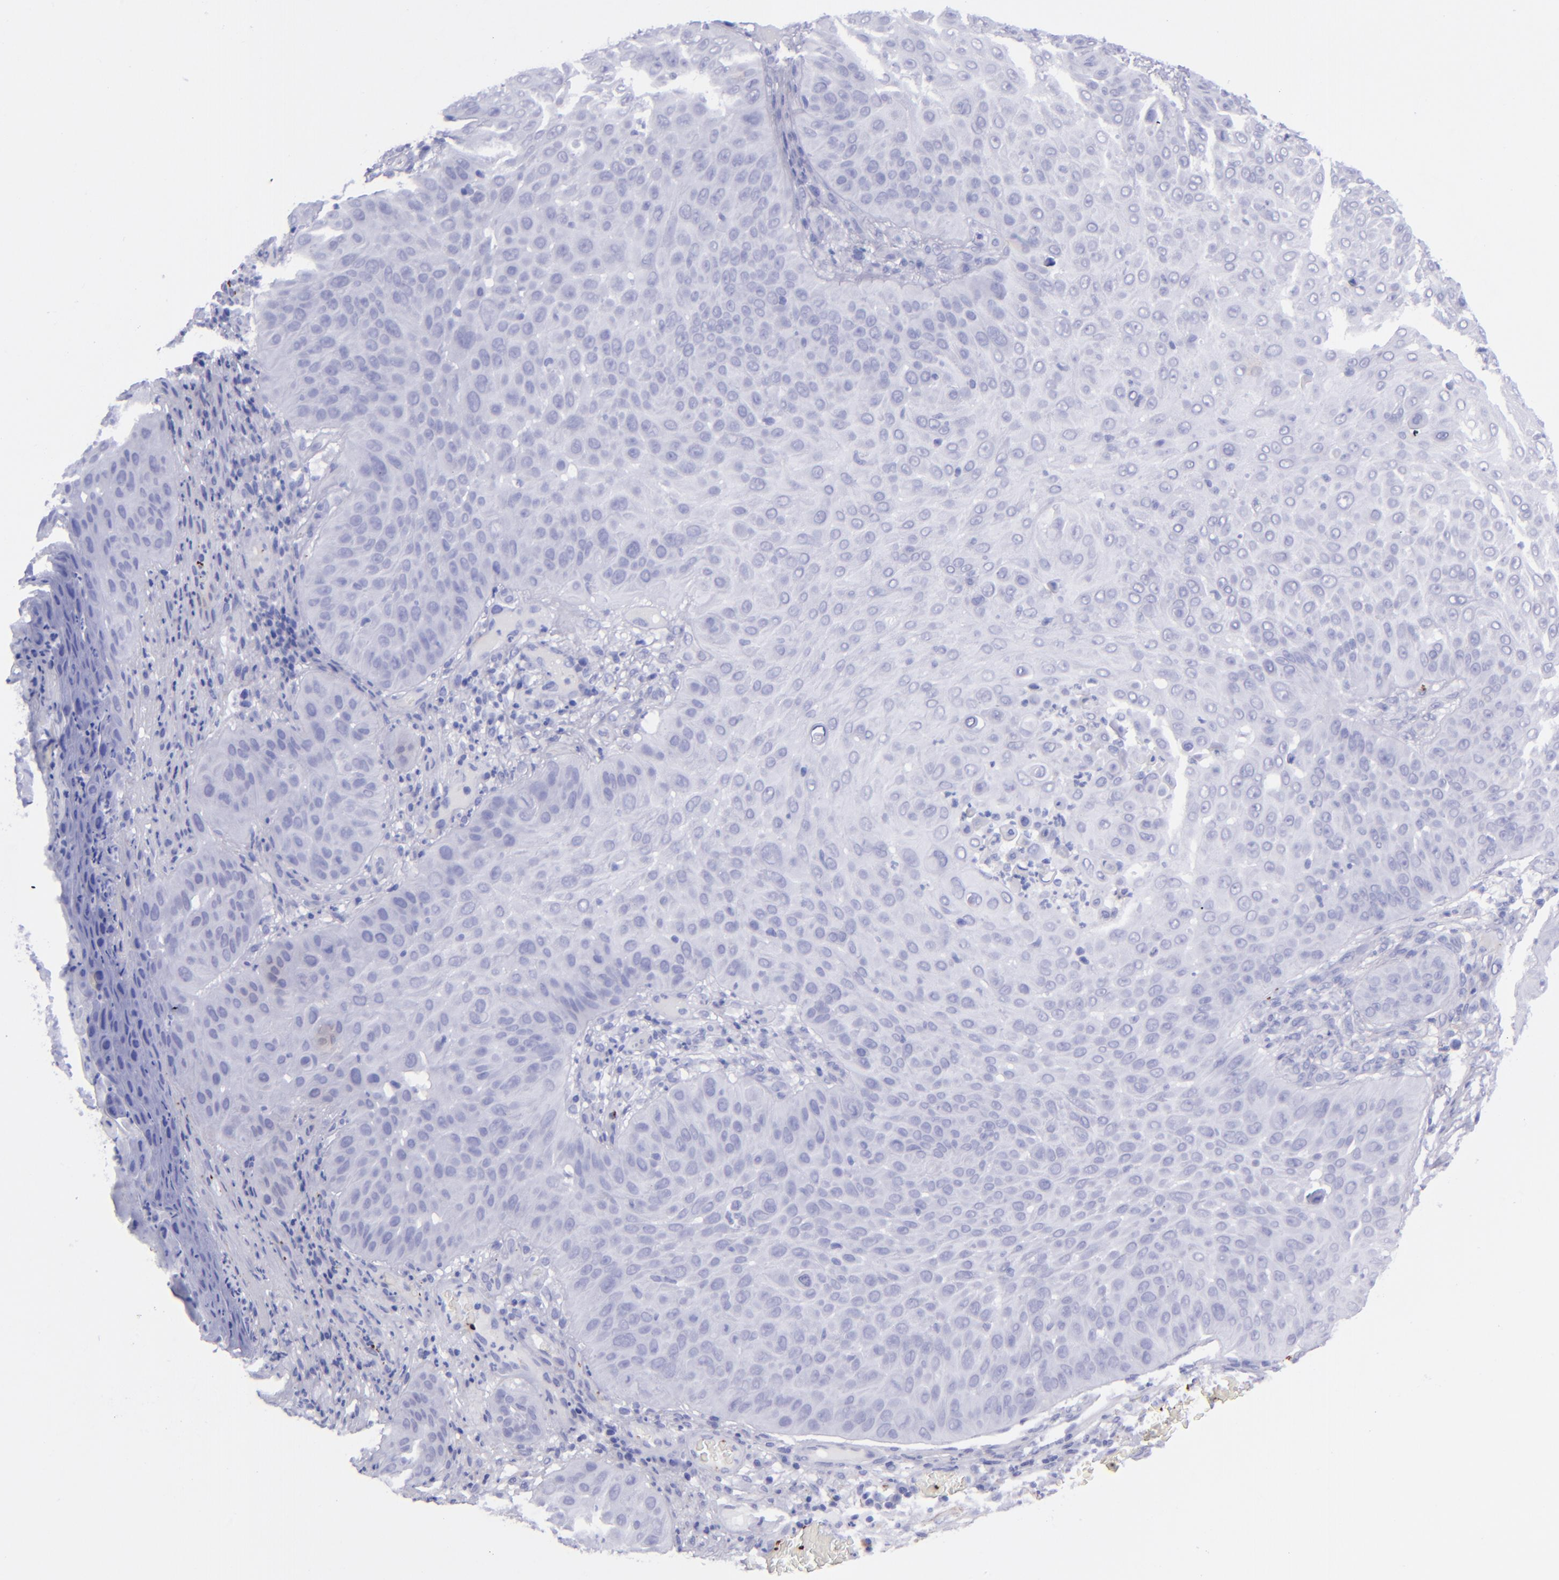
{"staining": {"intensity": "negative", "quantity": "none", "location": "none"}, "tissue": "skin cancer", "cell_type": "Tumor cells", "image_type": "cancer", "snomed": [{"axis": "morphology", "description": "Squamous cell carcinoma, NOS"}, {"axis": "topography", "description": "Skin"}], "caption": "IHC photomicrograph of human skin cancer (squamous cell carcinoma) stained for a protein (brown), which displays no positivity in tumor cells. The staining was performed using DAB (3,3'-diaminobenzidine) to visualize the protein expression in brown, while the nuclei were stained in blue with hematoxylin (Magnification: 20x).", "gene": "EFCAB13", "patient": {"sex": "male", "age": 82}}